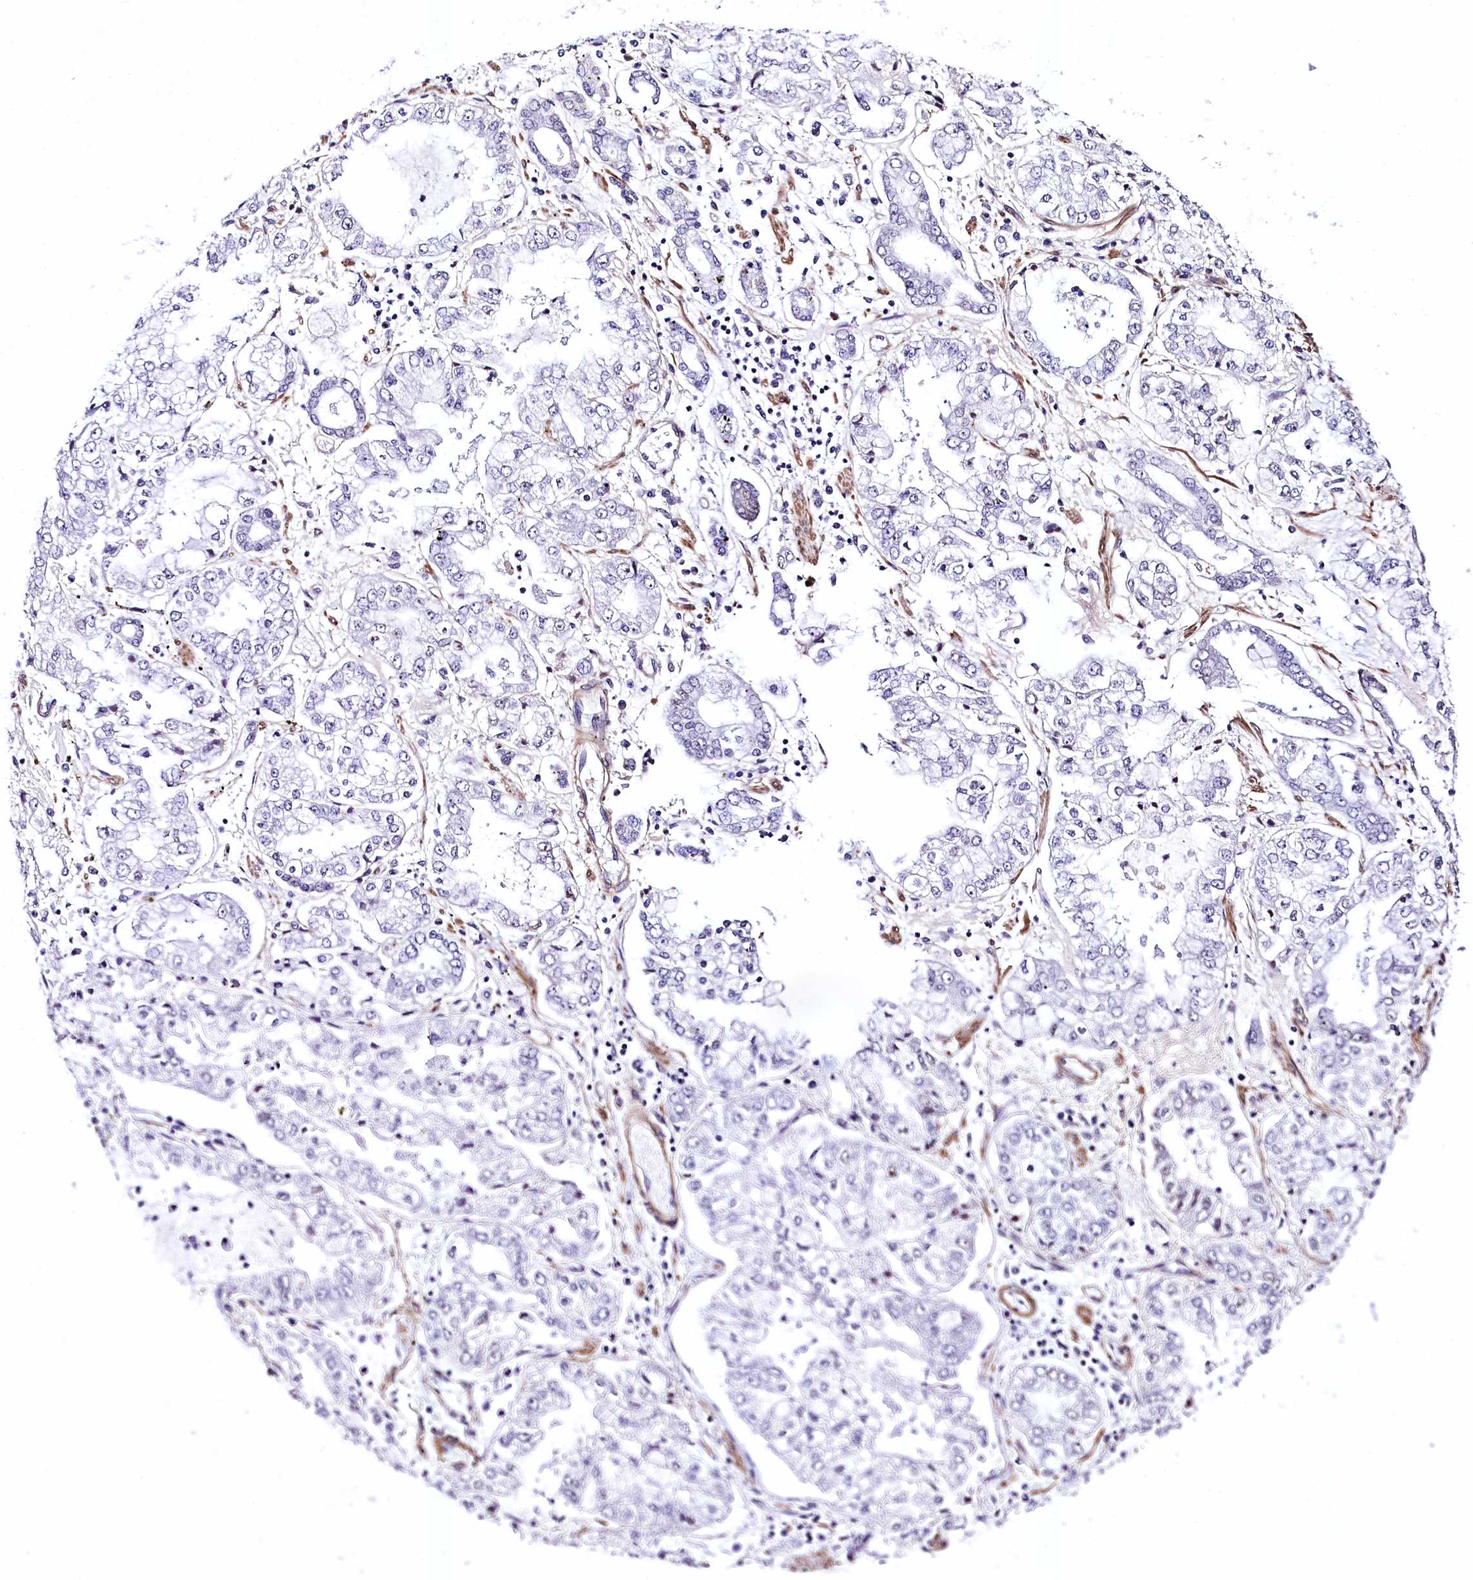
{"staining": {"intensity": "negative", "quantity": "none", "location": "none"}, "tissue": "stomach cancer", "cell_type": "Tumor cells", "image_type": "cancer", "snomed": [{"axis": "morphology", "description": "Adenocarcinoma, NOS"}, {"axis": "topography", "description": "Stomach"}], "caption": "An immunohistochemistry image of adenocarcinoma (stomach) is shown. There is no staining in tumor cells of adenocarcinoma (stomach).", "gene": "SAMD10", "patient": {"sex": "male", "age": 76}}